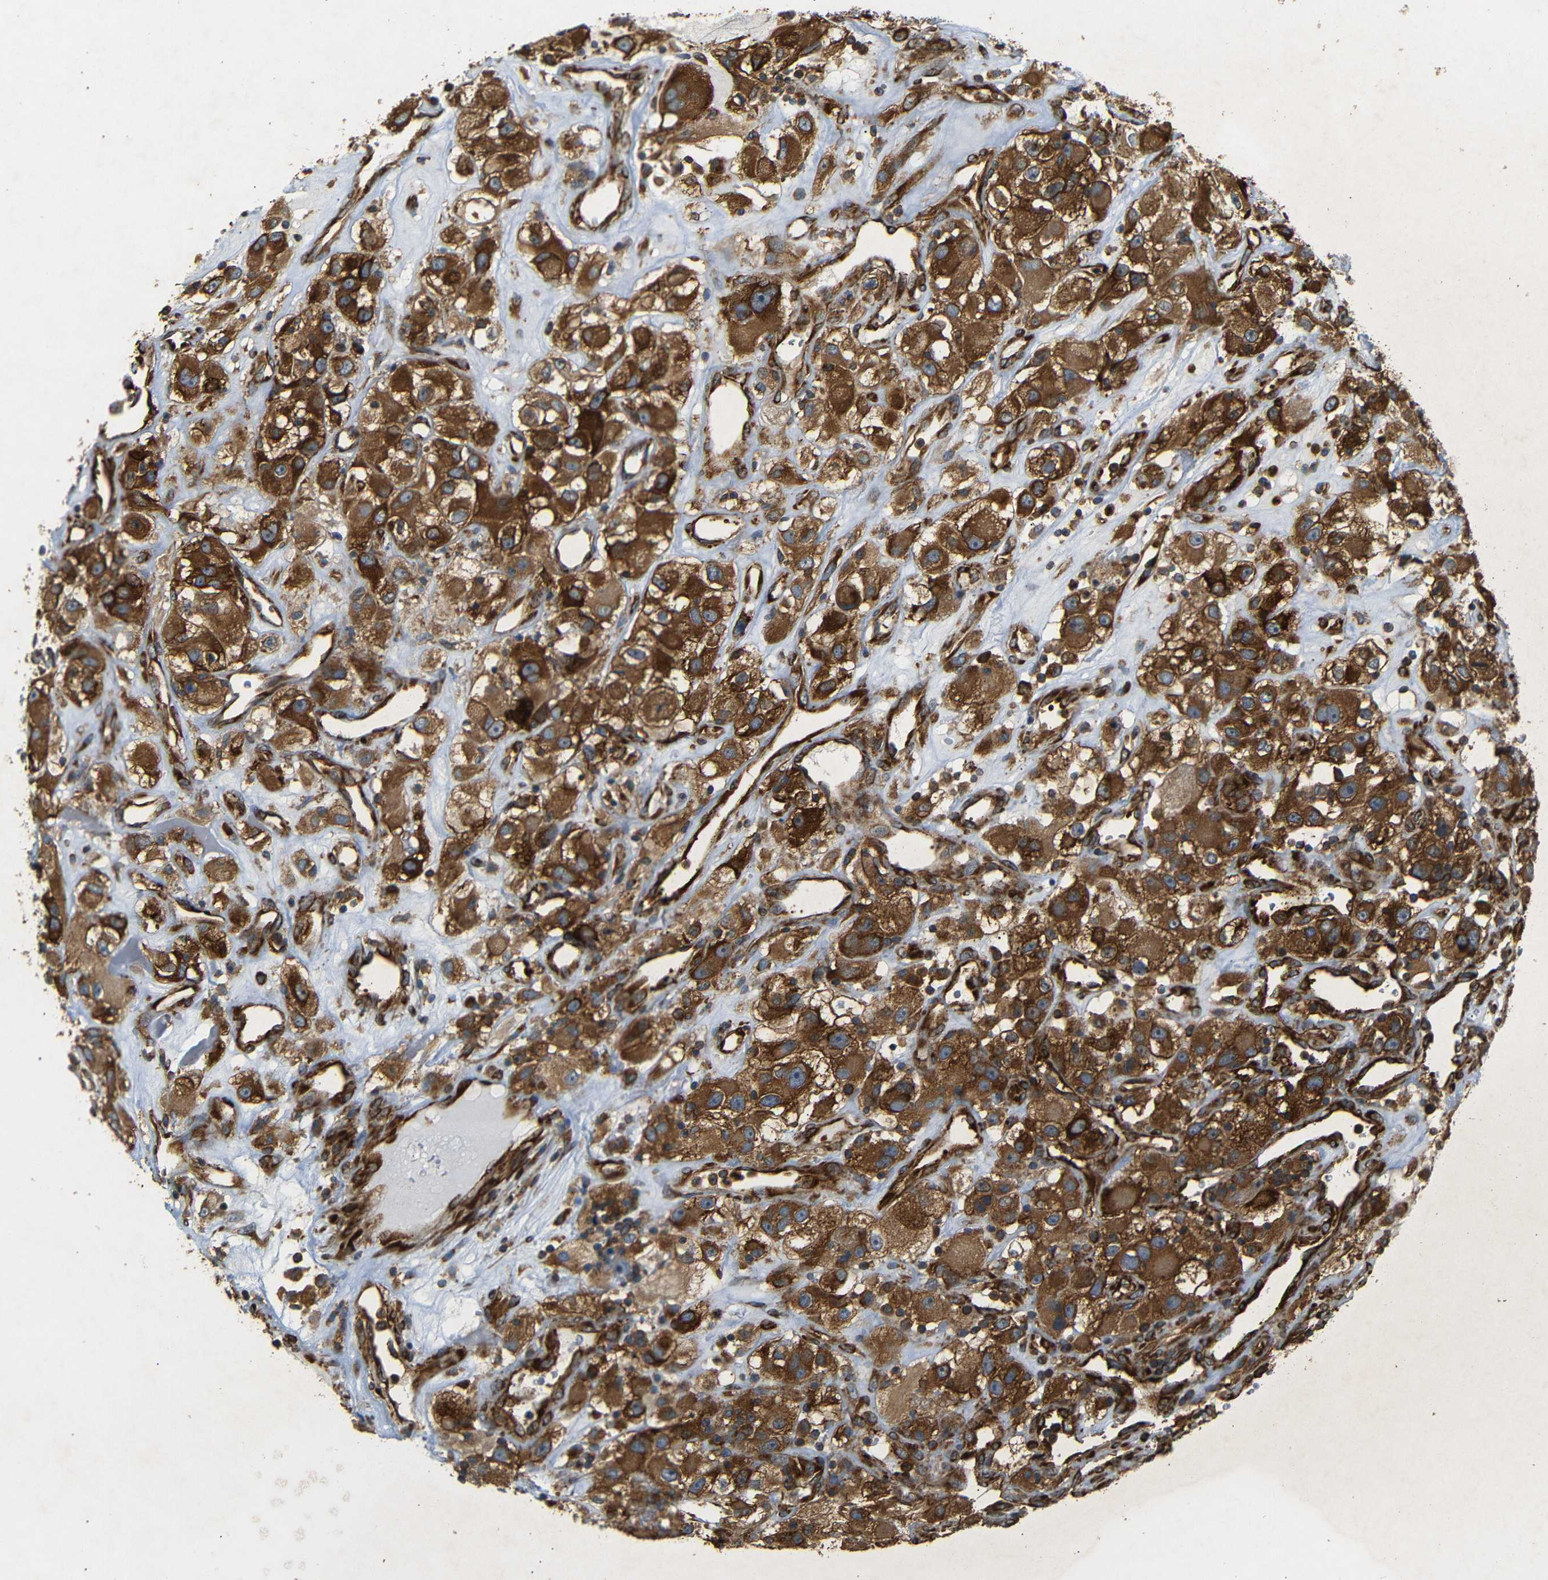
{"staining": {"intensity": "strong", "quantity": ">75%", "location": "cytoplasmic/membranous"}, "tissue": "renal cancer", "cell_type": "Tumor cells", "image_type": "cancer", "snomed": [{"axis": "morphology", "description": "Adenocarcinoma, NOS"}, {"axis": "topography", "description": "Kidney"}], "caption": "Strong cytoplasmic/membranous expression is identified in approximately >75% of tumor cells in adenocarcinoma (renal). (Stains: DAB (3,3'-diaminobenzidine) in brown, nuclei in blue, Microscopy: brightfield microscopy at high magnification).", "gene": "BTF3", "patient": {"sex": "female", "age": 52}}